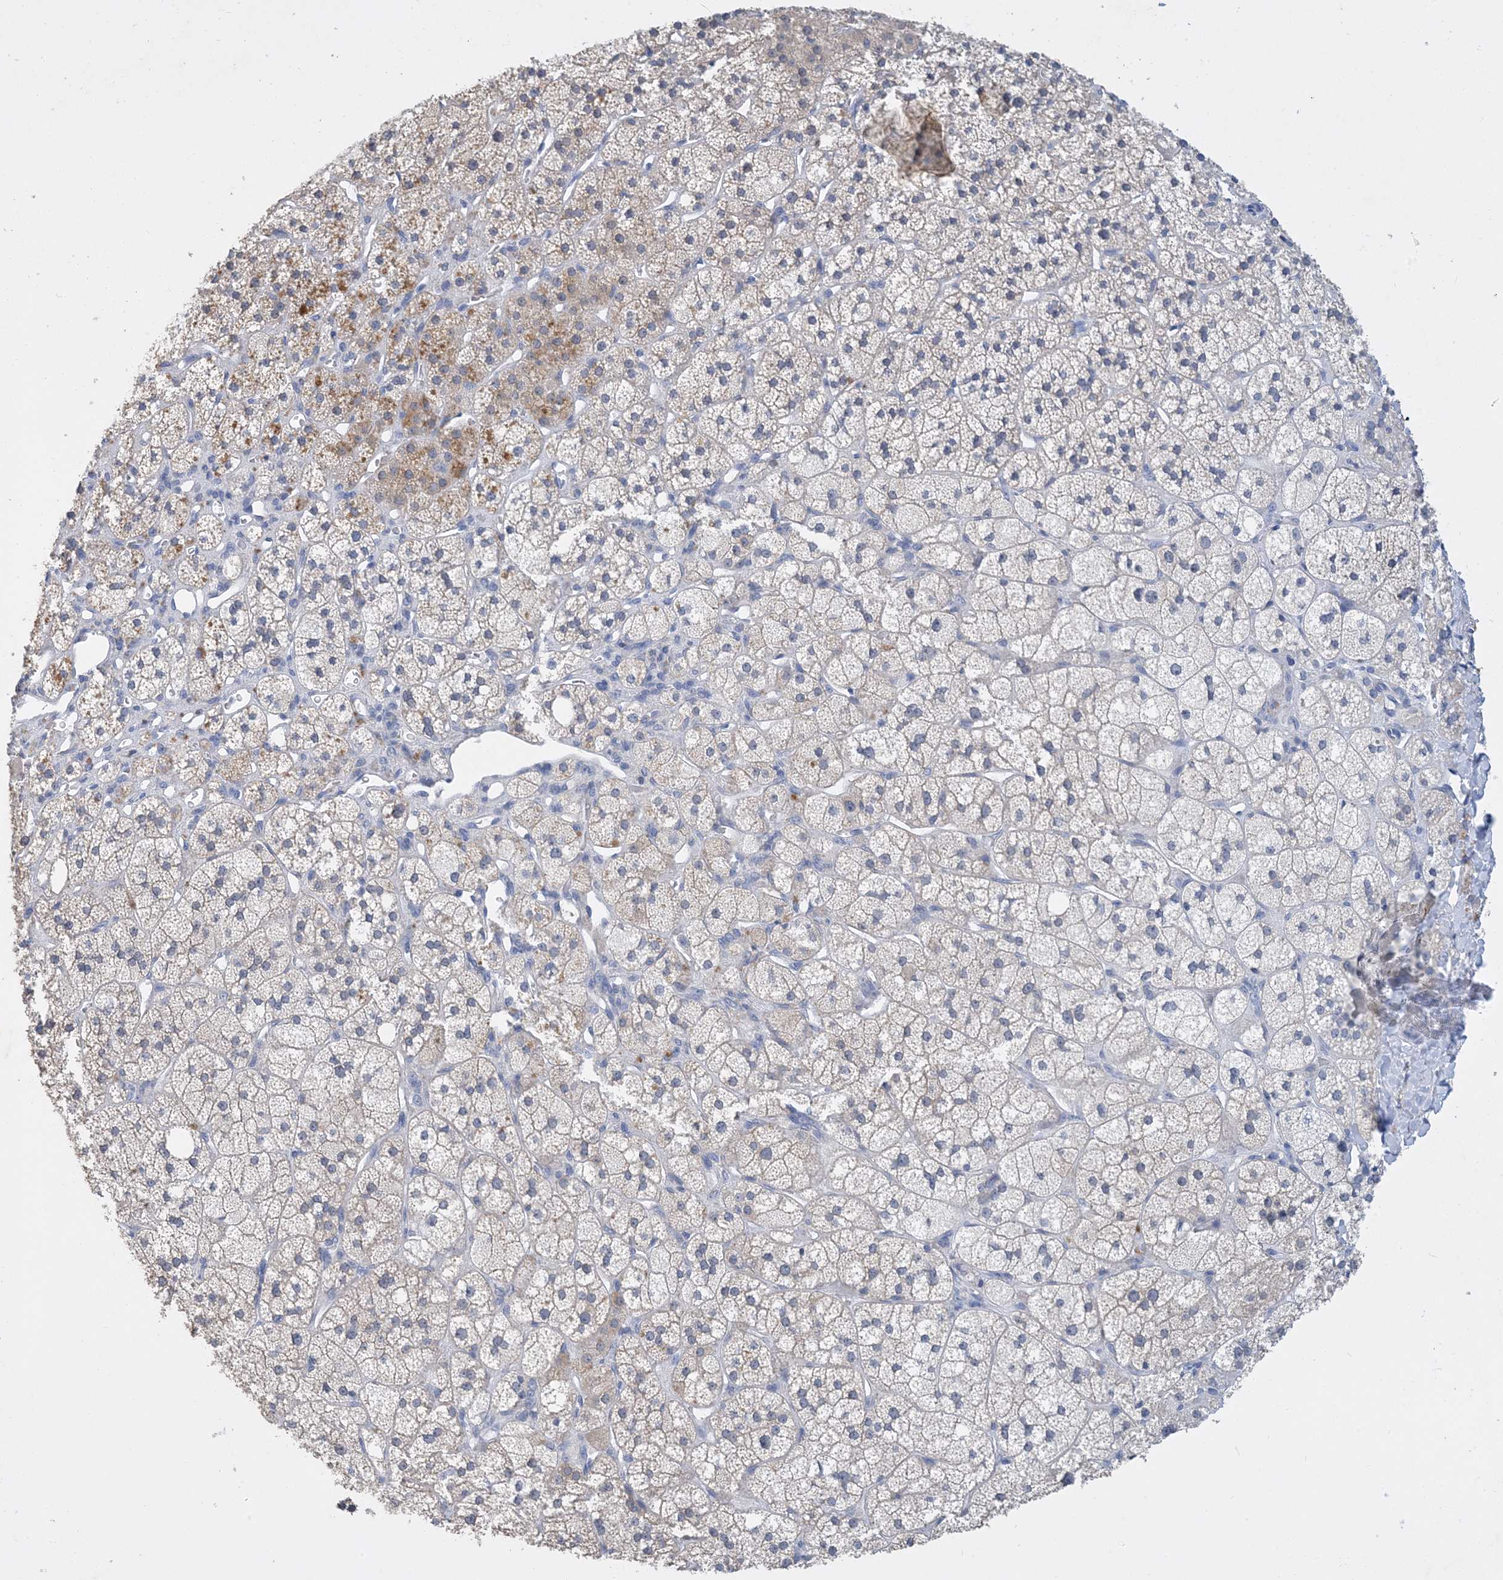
{"staining": {"intensity": "moderate", "quantity": "<25%", "location": "cytoplasmic/membranous"}, "tissue": "adrenal gland", "cell_type": "Glandular cells", "image_type": "normal", "snomed": [{"axis": "morphology", "description": "Normal tissue, NOS"}, {"axis": "topography", "description": "Adrenal gland"}], "caption": "Glandular cells reveal low levels of moderate cytoplasmic/membranous staining in approximately <25% of cells in benign human adrenal gland.", "gene": "KPRP", "patient": {"sex": "male", "age": 61}}